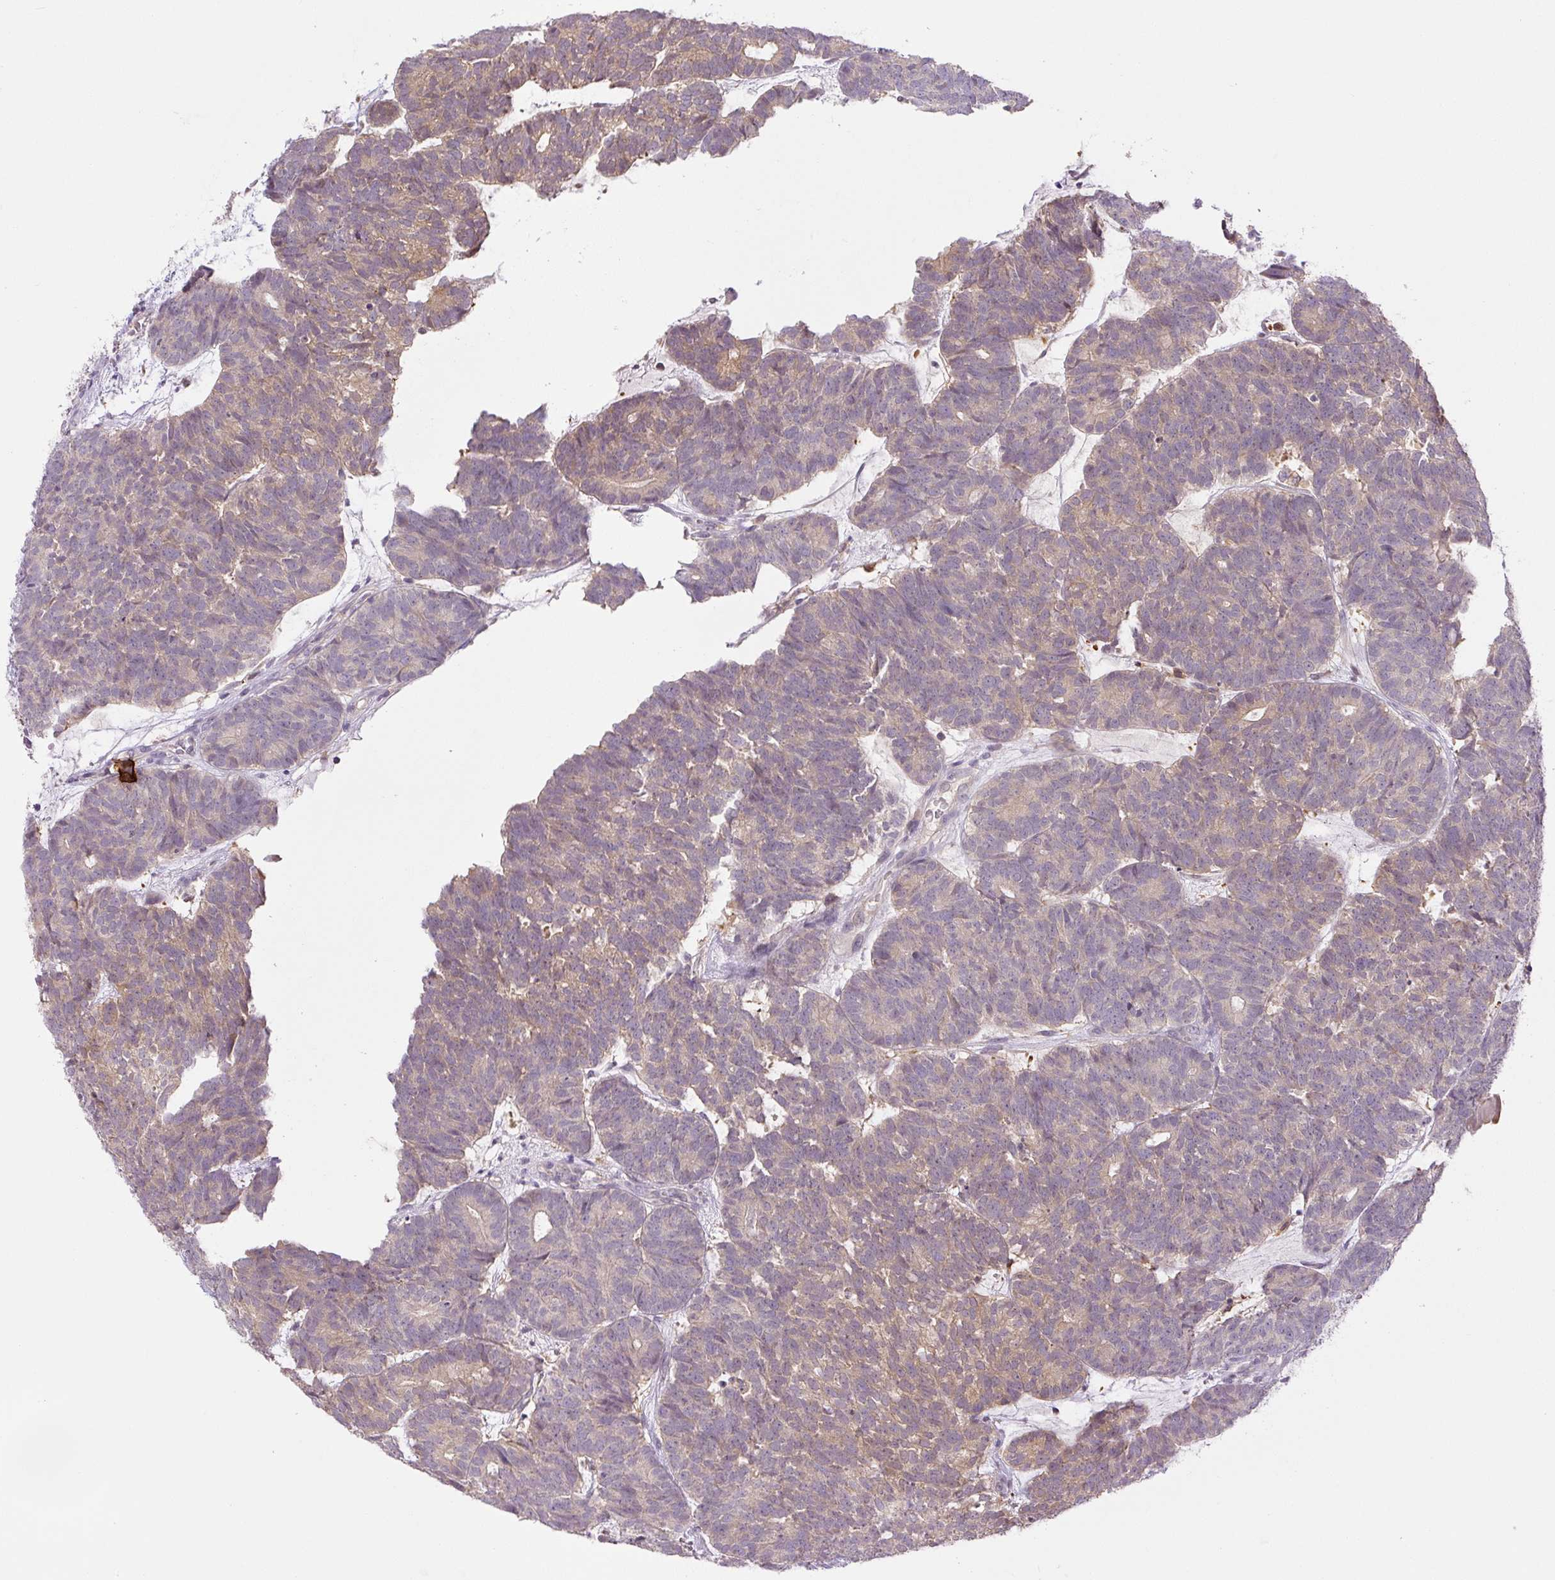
{"staining": {"intensity": "weak", "quantity": "25%-75%", "location": "cytoplasmic/membranous"}, "tissue": "head and neck cancer", "cell_type": "Tumor cells", "image_type": "cancer", "snomed": [{"axis": "morphology", "description": "Adenocarcinoma, NOS"}, {"axis": "topography", "description": "Head-Neck"}], "caption": "Head and neck cancer (adenocarcinoma) stained for a protein shows weak cytoplasmic/membranous positivity in tumor cells.", "gene": "SPSB2", "patient": {"sex": "female", "age": 81}}